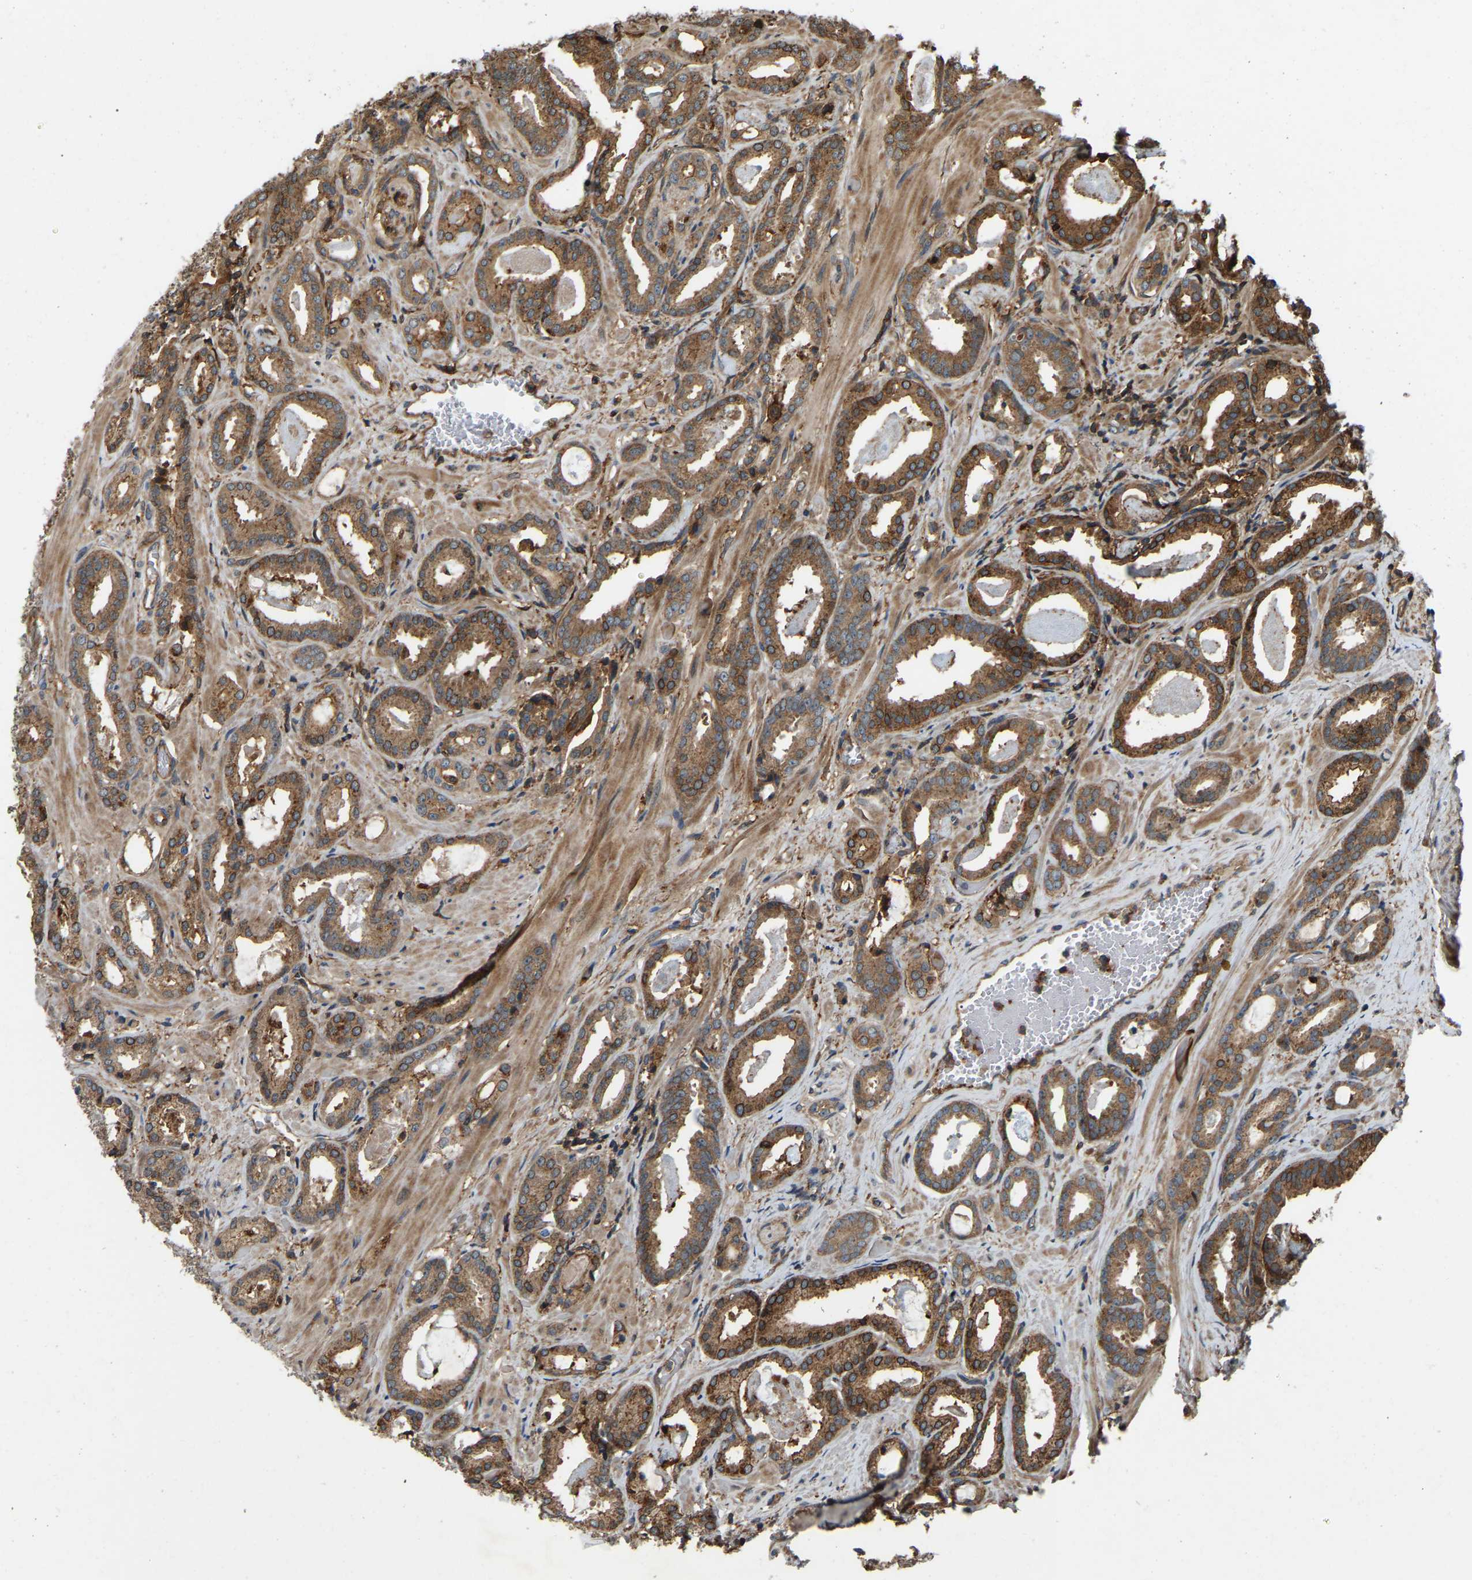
{"staining": {"intensity": "moderate", "quantity": ">75%", "location": "cytoplasmic/membranous"}, "tissue": "prostate cancer", "cell_type": "Tumor cells", "image_type": "cancer", "snomed": [{"axis": "morphology", "description": "Adenocarcinoma, Low grade"}, {"axis": "topography", "description": "Prostate"}], "caption": "There is medium levels of moderate cytoplasmic/membranous expression in tumor cells of prostate cancer, as demonstrated by immunohistochemical staining (brown color).", "gene": "SAMD9L", "patient": {"sex": "male", "age": 53}}